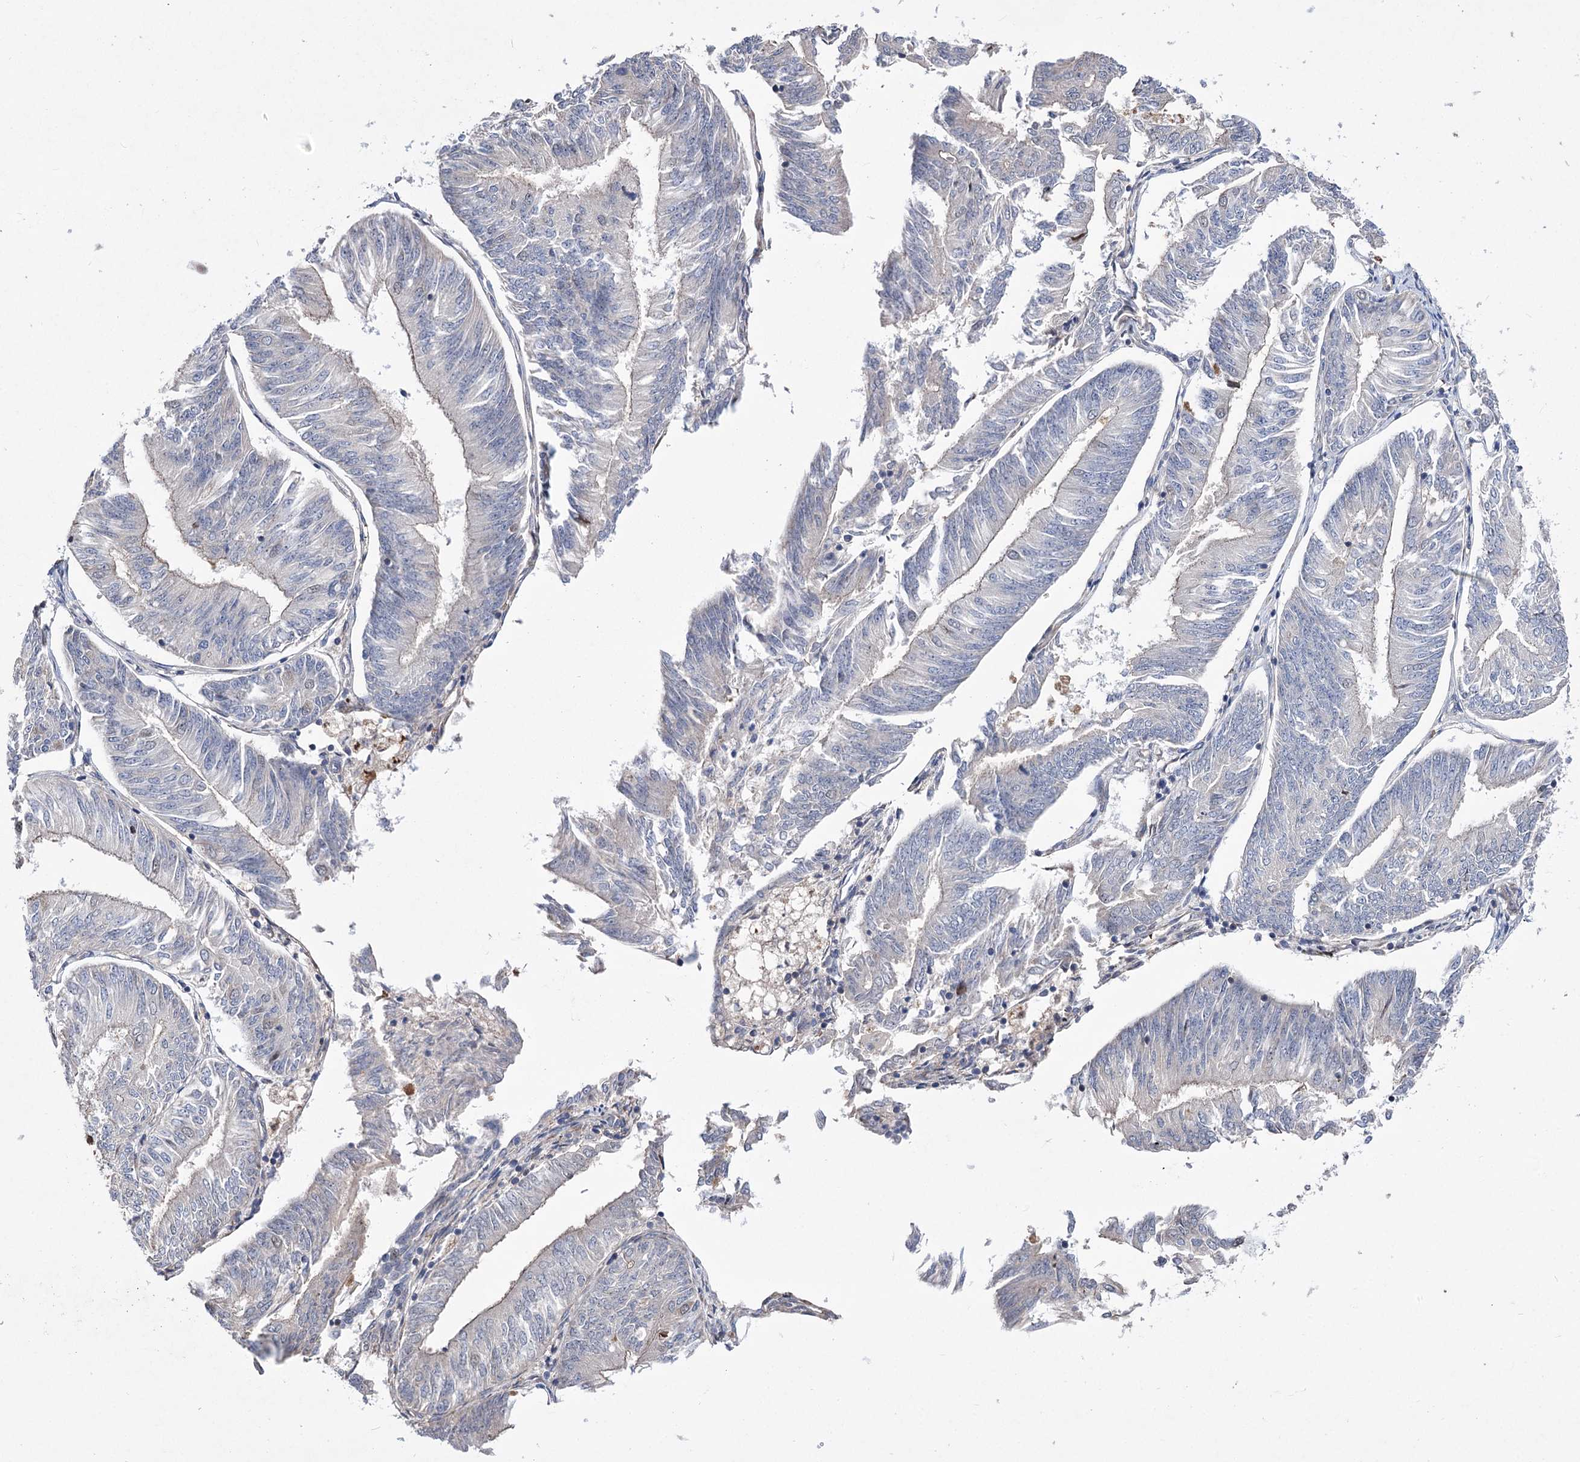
{"staining": {"intensity": "negative", "quantity": "none", "location": "none"}, "tissue": "endometrial cancer", "cell_type": "Tumor cells", "image_type": "cancer", "snomed": [{"axis": "morphology", "description": "Adenocarcinoma, NOS"}, {"axis": "topography", "description": "Endometrium"}], "caption": "Tumor cells are negative for protein expression in human adenocarcinoma (endometrial).", "gene": "CHMP7", "patient": {"sex": "female", "age": 58}}